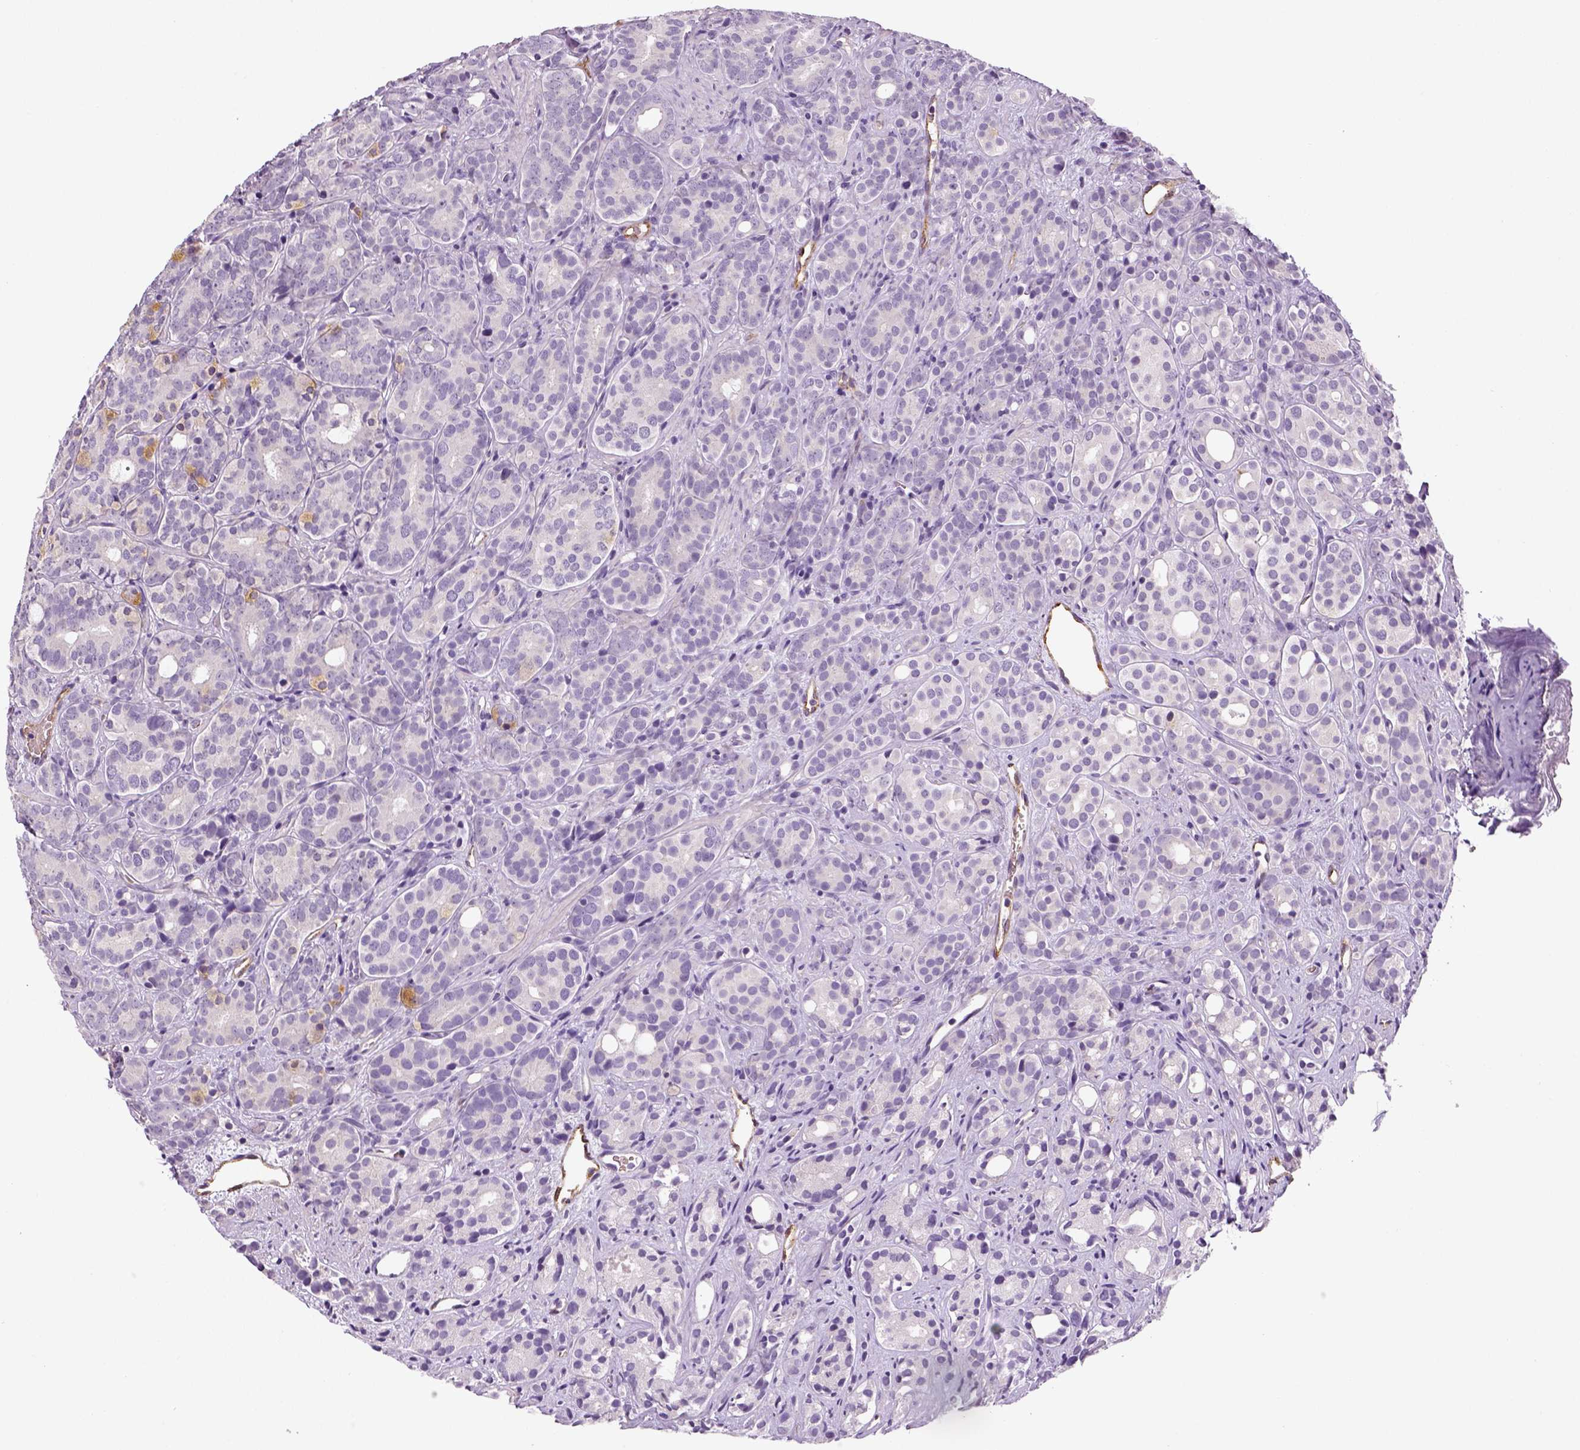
{"staining": {"intensity": "weak", "quantity": "<25%", "location": "cytoplasmic/membranous"}, "tissue": "prostate cancer", "cell_type": "Tumor cells", "image_type": "cancer", "snomed": [{"axis": "morphology", "description": "Adenocarcinoma, High grade"}, {"axis": "topography", "description": "Prostate"}], "caption": "Adenocarcinoma (high-grade) (prostate) stained for a protein using IHC demonstrates no staining tumor cells.", "gene": "TSPAN7", "patient": {"sex": "male", "age": 84}}